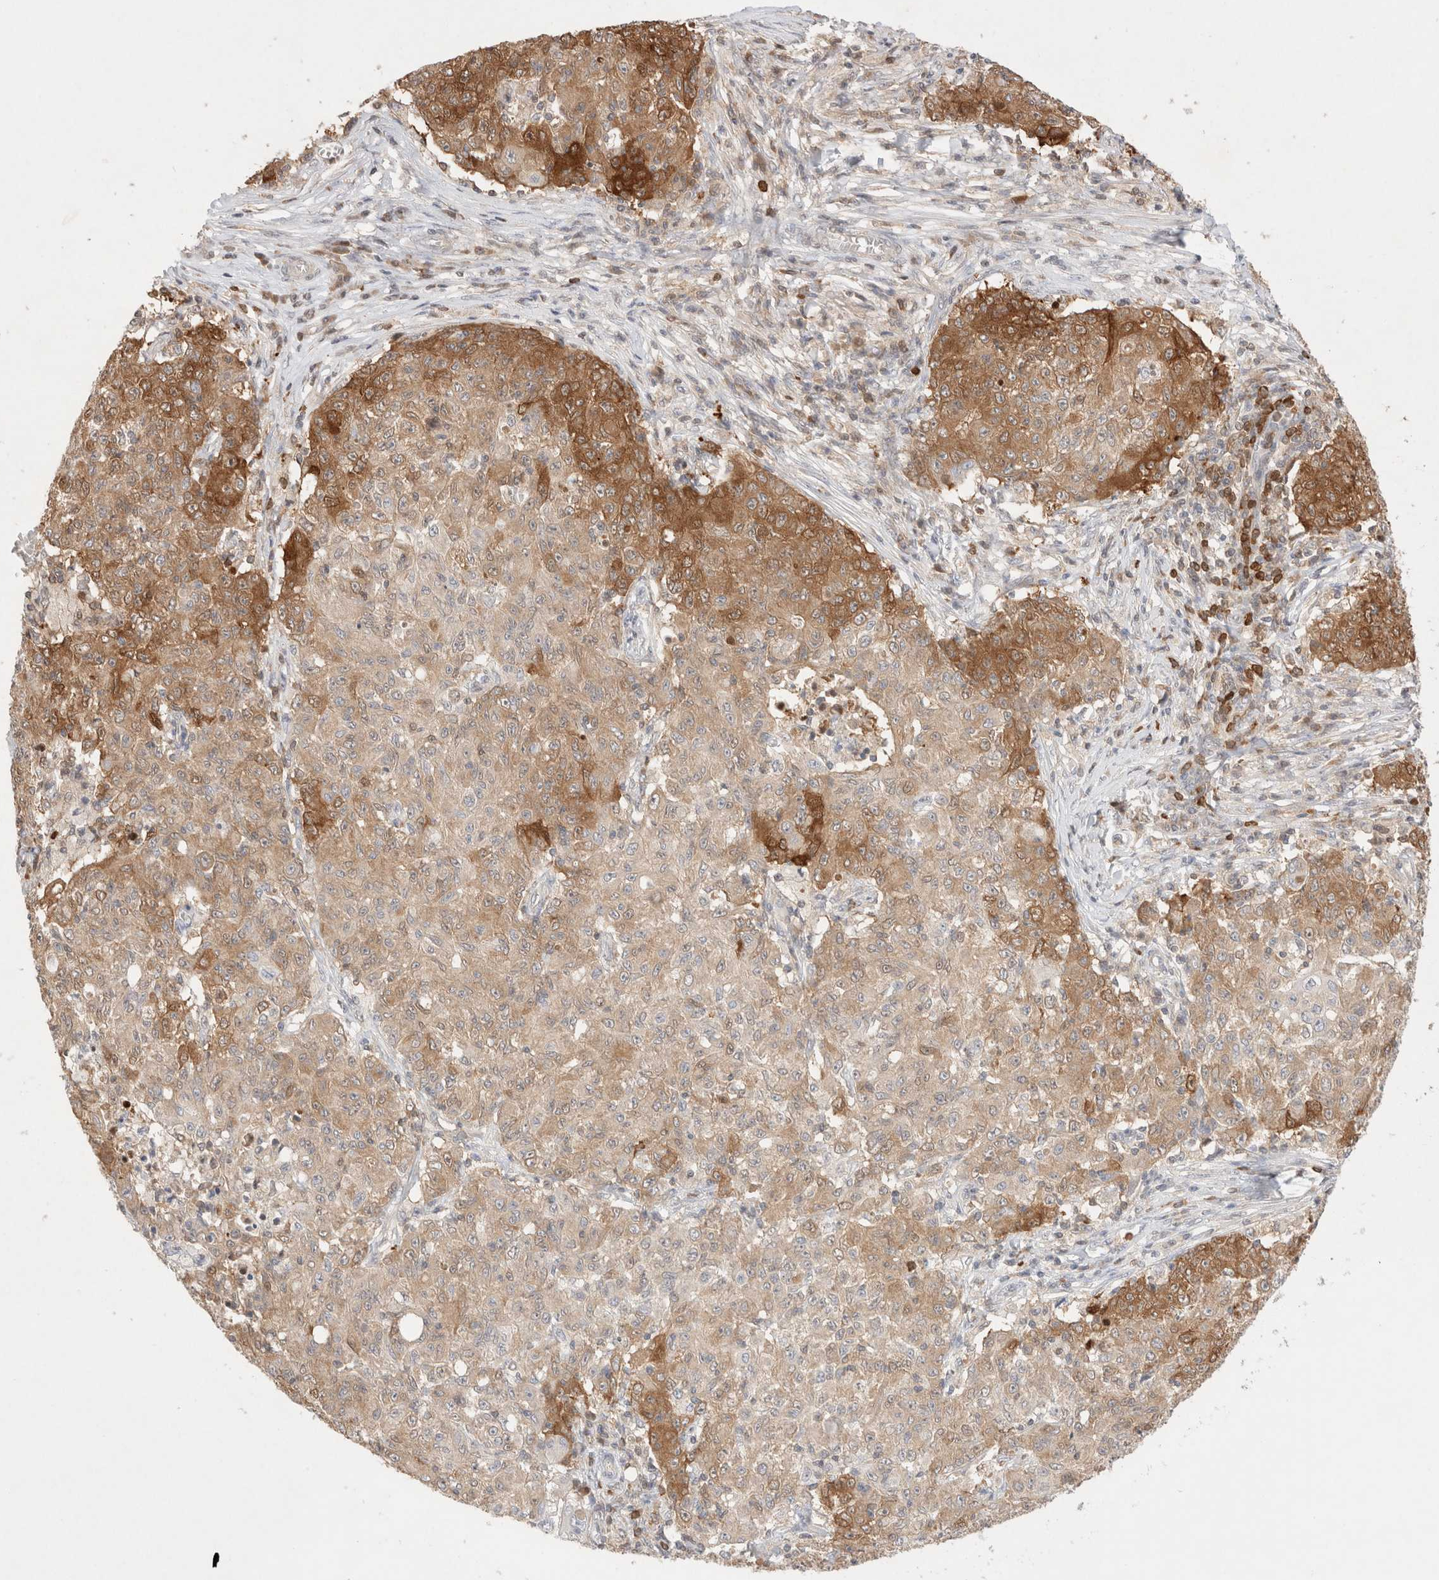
{"staining": {"intensity": "moderate", "quantity": "25%-75%", "location": "cytoplasmic/membranous"}, "tissue": "ovarian cancer", "cell_type": "Tumor cells", "image_type": "cancer", "snomed": [{"axis": "morphology", "description": "Carcinoma, endometroid"}, {"axis": "topography", "description": "Ovary"}], "caption": "High-power microscopy captured an immunohistochemistry micrograph of ovarian cancer (endometroid carcinoma), revealing moderate cytoplasmic/membranous staining in approximately 25%-75% of tumor cells.", "gene": "STARD10", "patient": {"sex": "female", "age": 42}}